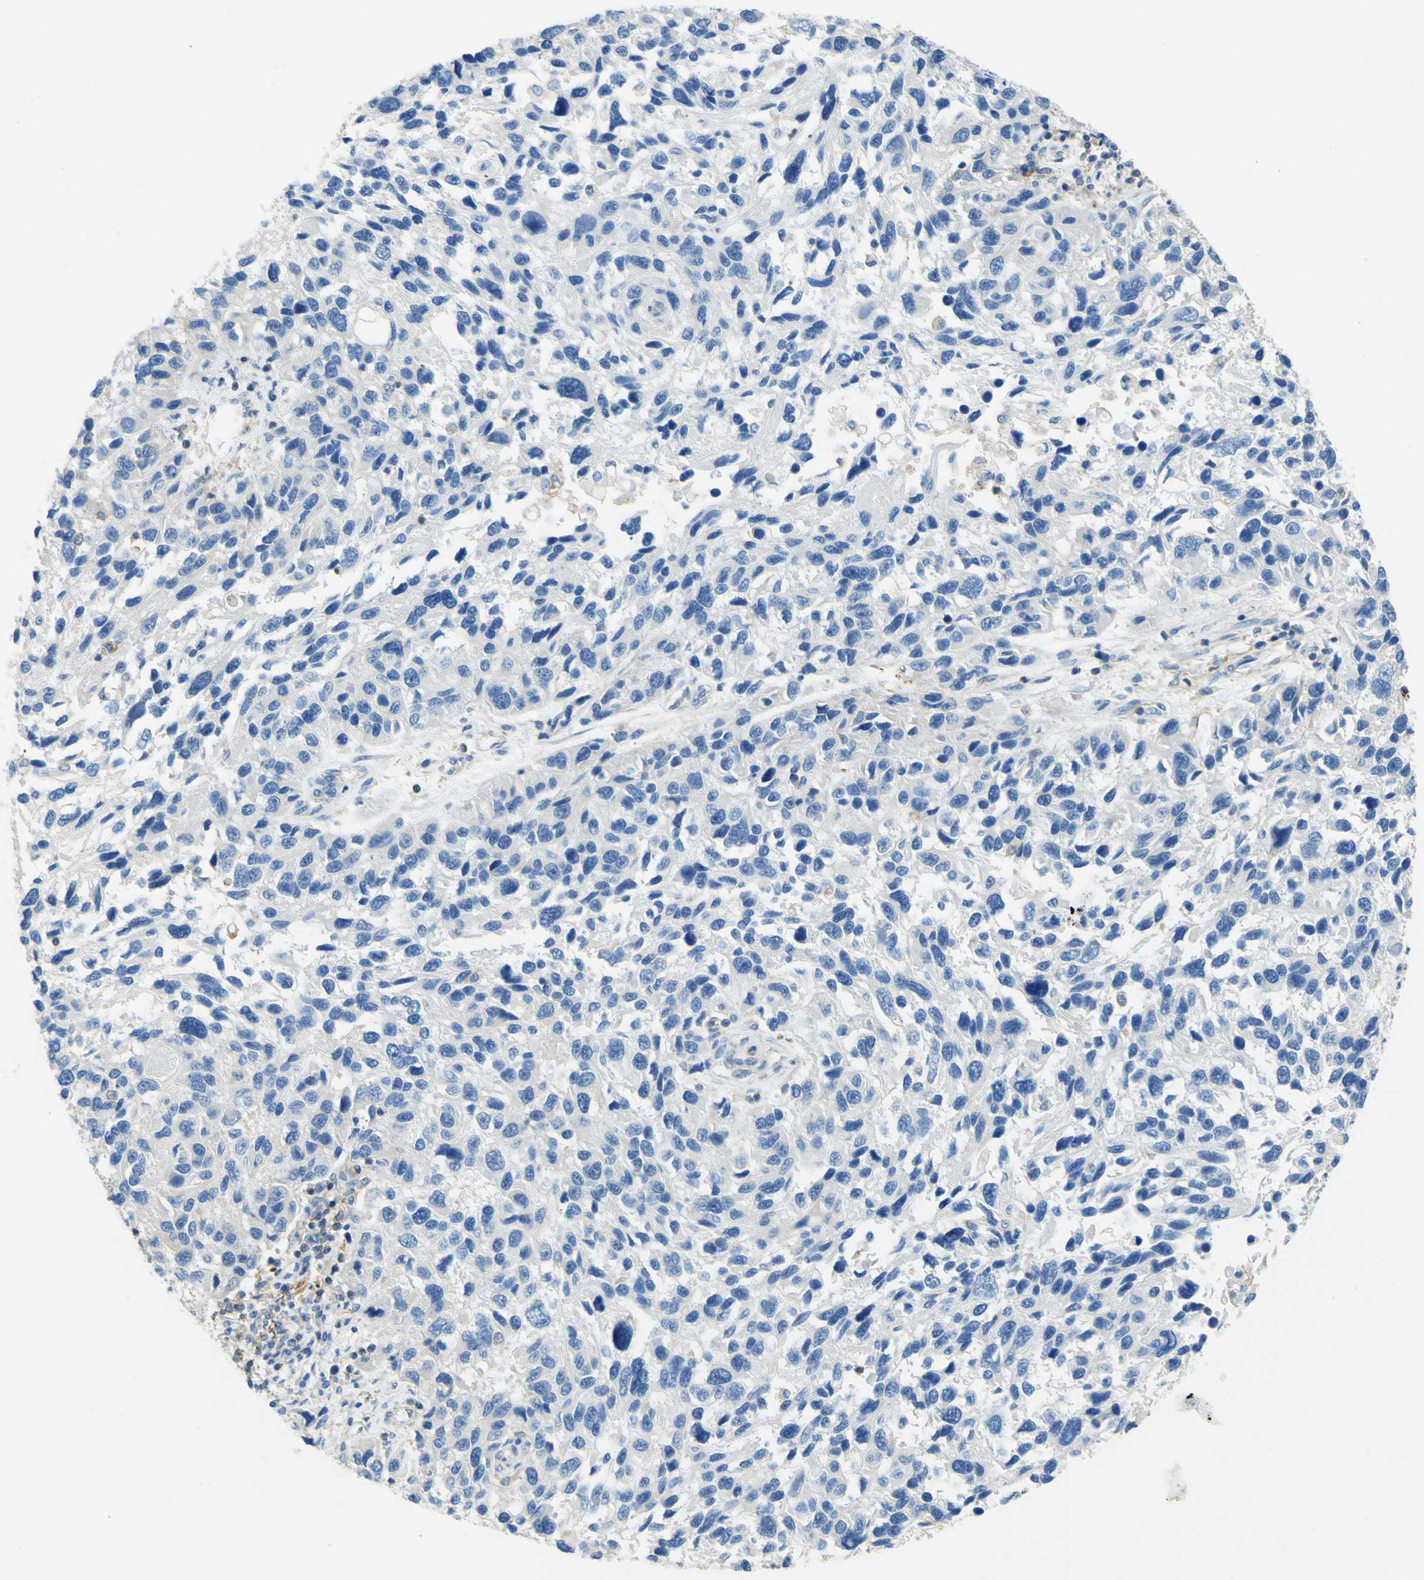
{"staining": {"intensity": "negative", "quantity": "none", "location": "none"}, "tissue": "melanoma", "cell_type": "Tumor cells", "image_type": "cancer", "snomed": [{"axis": "morphology", "description": "Malignant melanoma, NOS"}, {"axis": "topography", "description": "Skin"}], "caption": "Protein analysis of melanoma demonstrates no significant staining in tumor cells.", "gene": "OGN", "patient": {"sex": "male", "age": 53}}